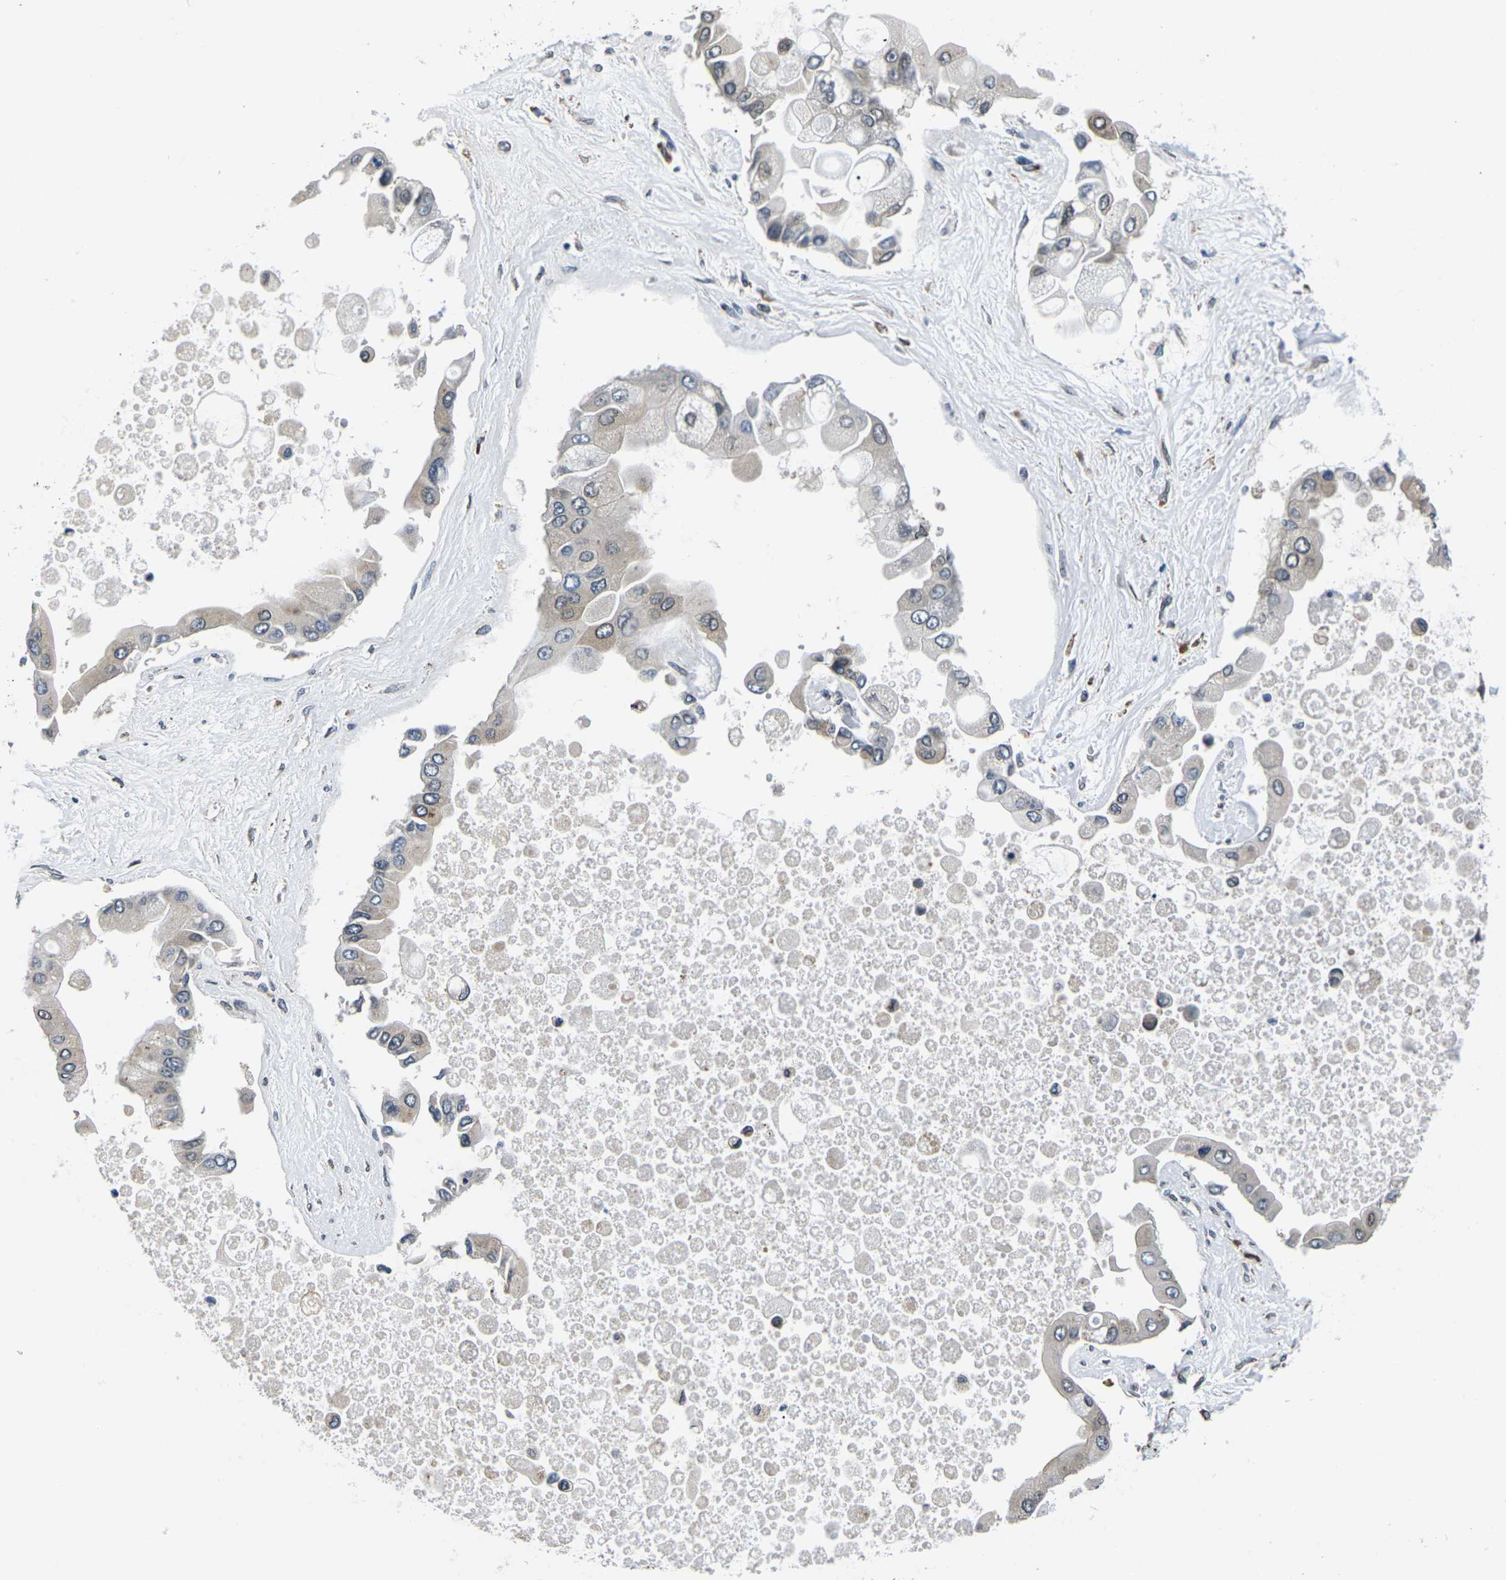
{"staining": {"intensity": "negative", "quantity": "none", "location": "none"}, "tissue": "liver cancer", "cell_type": "Tumor cells", "image_type": "cancer", "snomed": [{"axis": "morphology", "description": "Cholangiocarcinoma"}, {"axis": "topography", "description": "Liver"}], "caption": "DAB immunohistochemical staining of human liver cholangiocarcinoma demonstrates no significant positivity in tumor cells.", "gene": "SNX10", "patient": {"sex": "male", "age": 50}}